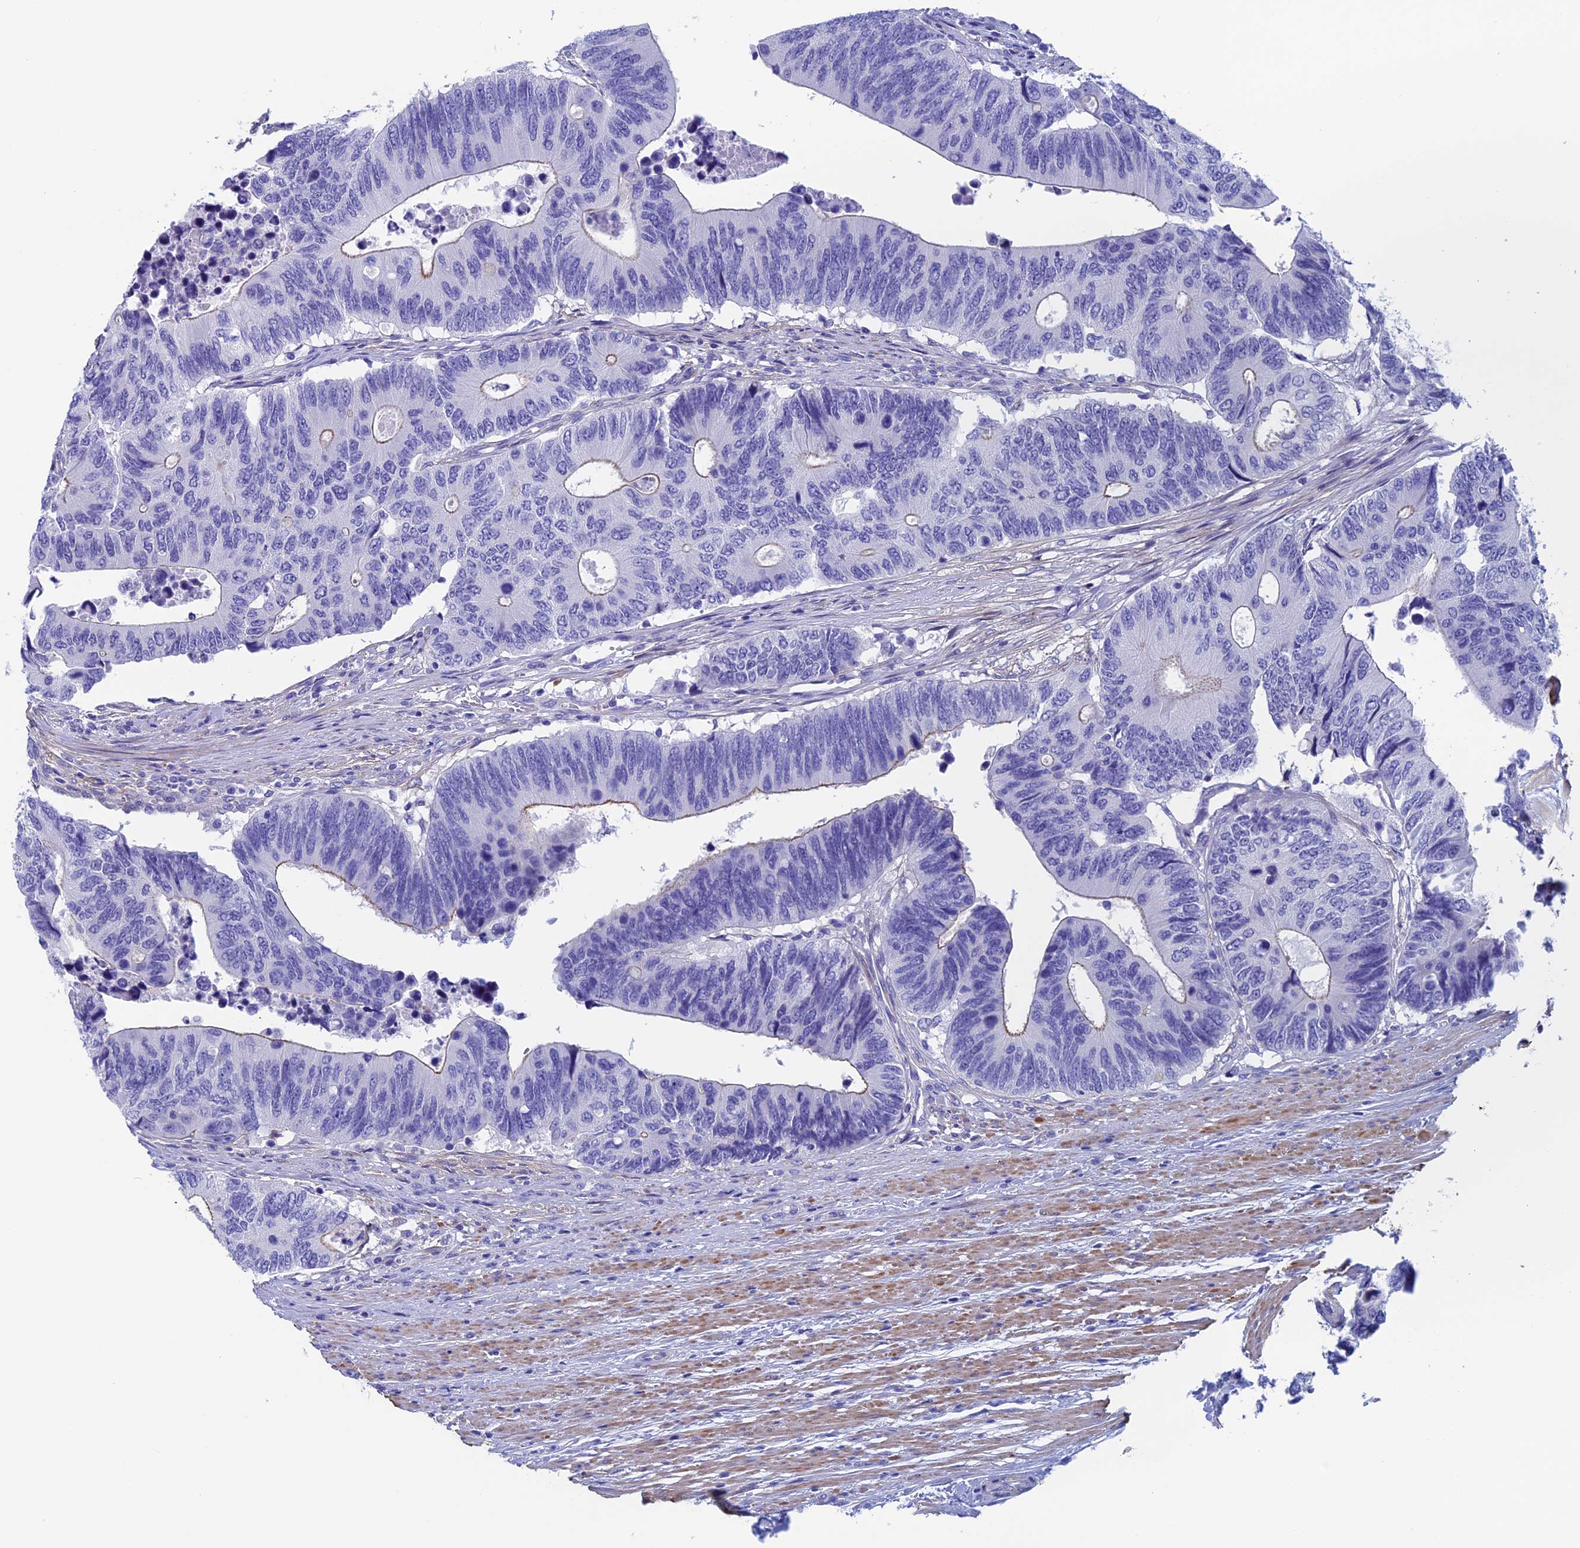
{"staining": {"intensity": "weak", "quantity": "<25%", "location": "cytoplasmic/membranous"}, "tissue": "colorectal cancer", "cell_type": "Tumor cells", "image_type": "cancer", "snomed": [{"axis": "morphology", "description": "Adenocarcinoma, NOS"}, {"axis": "topography", "description": "Colon"}], "caption": "Protein analysis of colorectal adenocarcinoma displays no significant expression in tumor cells.", "gene": "ADH7", "patient": {"sex": "male", "age": 87}}